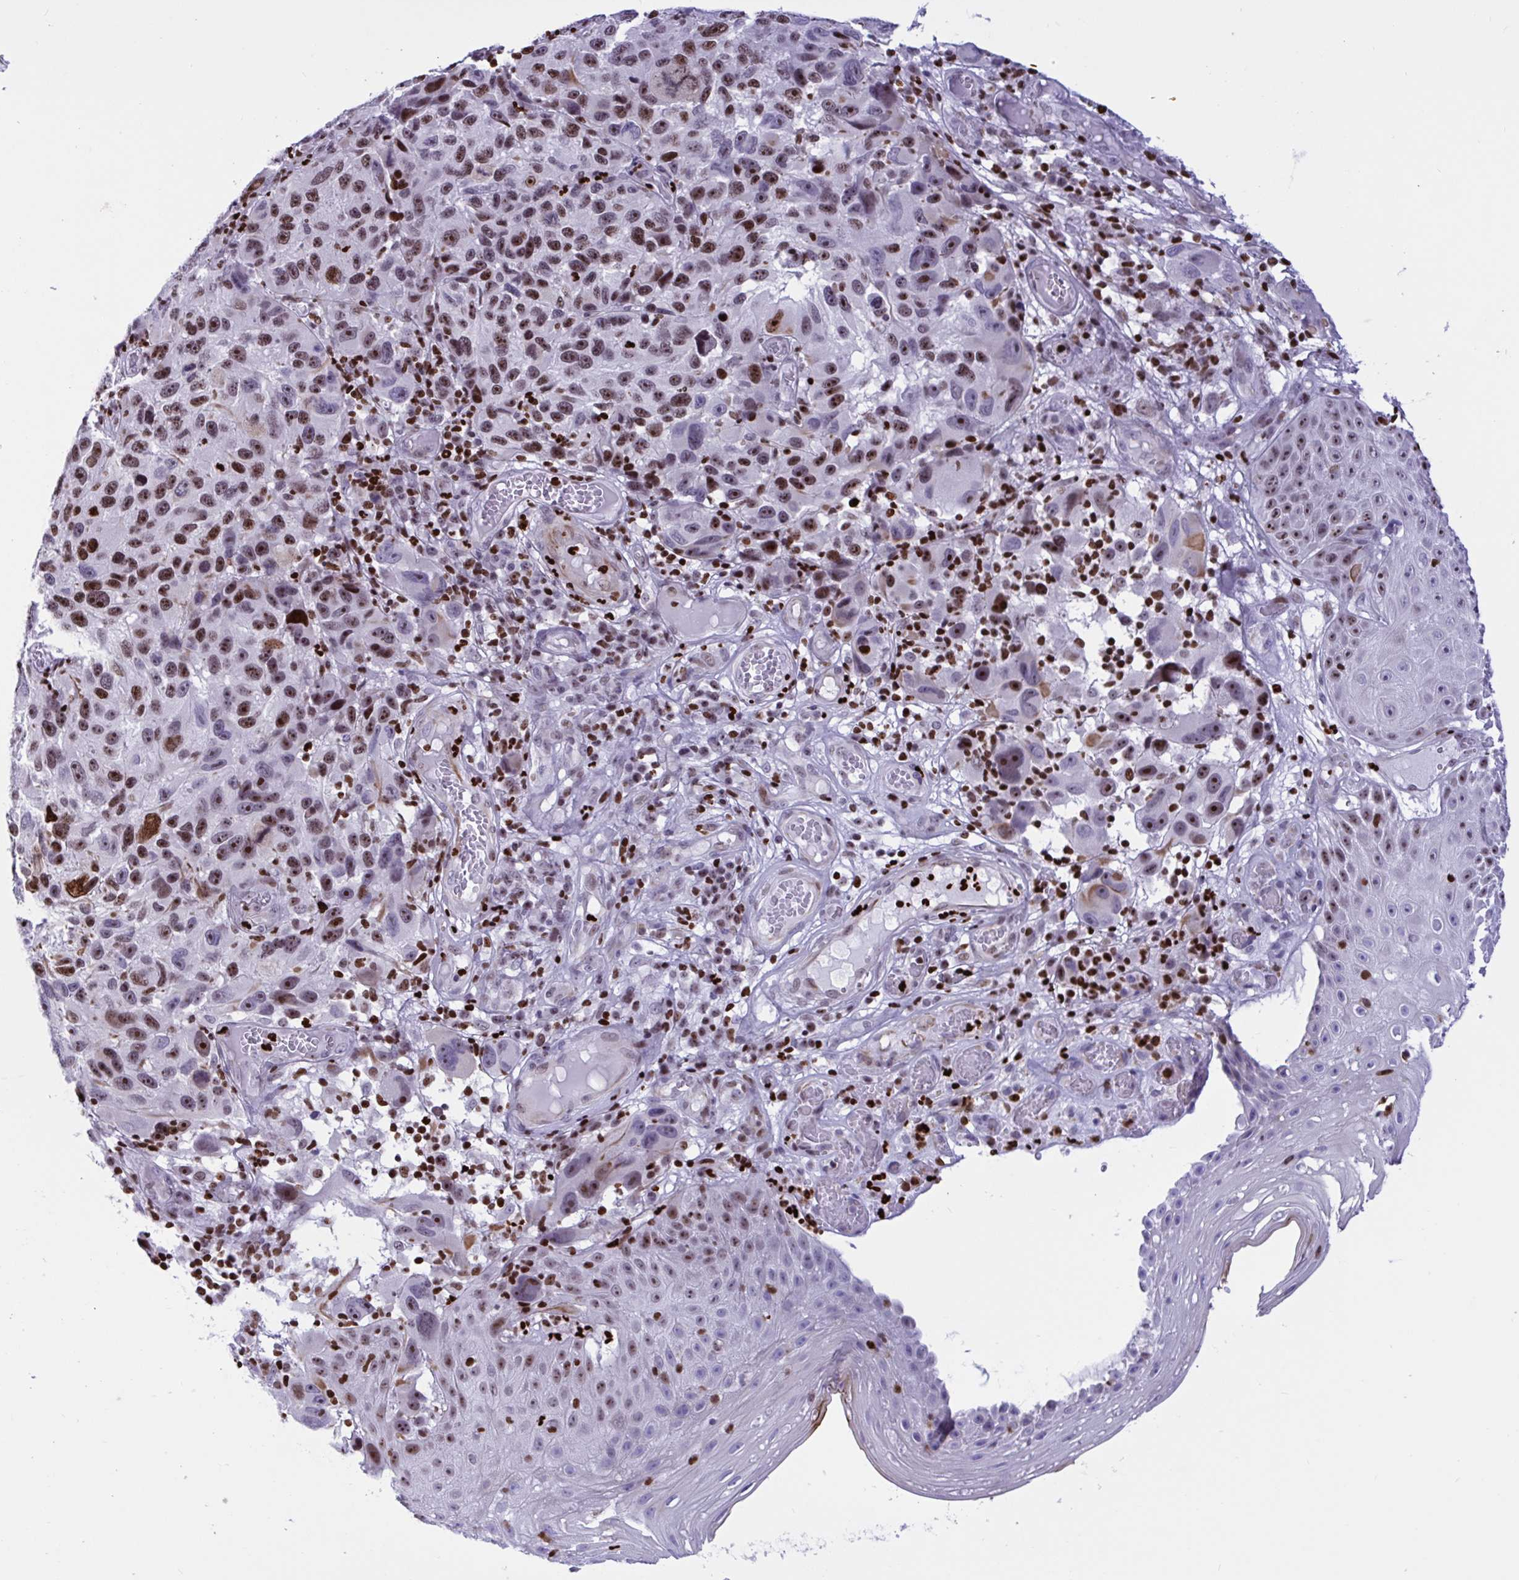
{"staining": {"intensity": "moderate", "quantity": "25%-75%", "location": "nuclear"}, "tissue": "melanoma", "cell_type": "Tumor cells", "image_type": "cancer", "snomed": [{"axis": "morphology", "description": "Malignant melanoma, NOS"}, {"axis": "topography", "description": "Skin"}], "caption": "Protein staining exhibits moderate nuclear staining in approximately 25%-75% of tumor cells in malignant melanoma.", "gene": "HMGB2", "patient": {"sex": "male", "age": 53}}